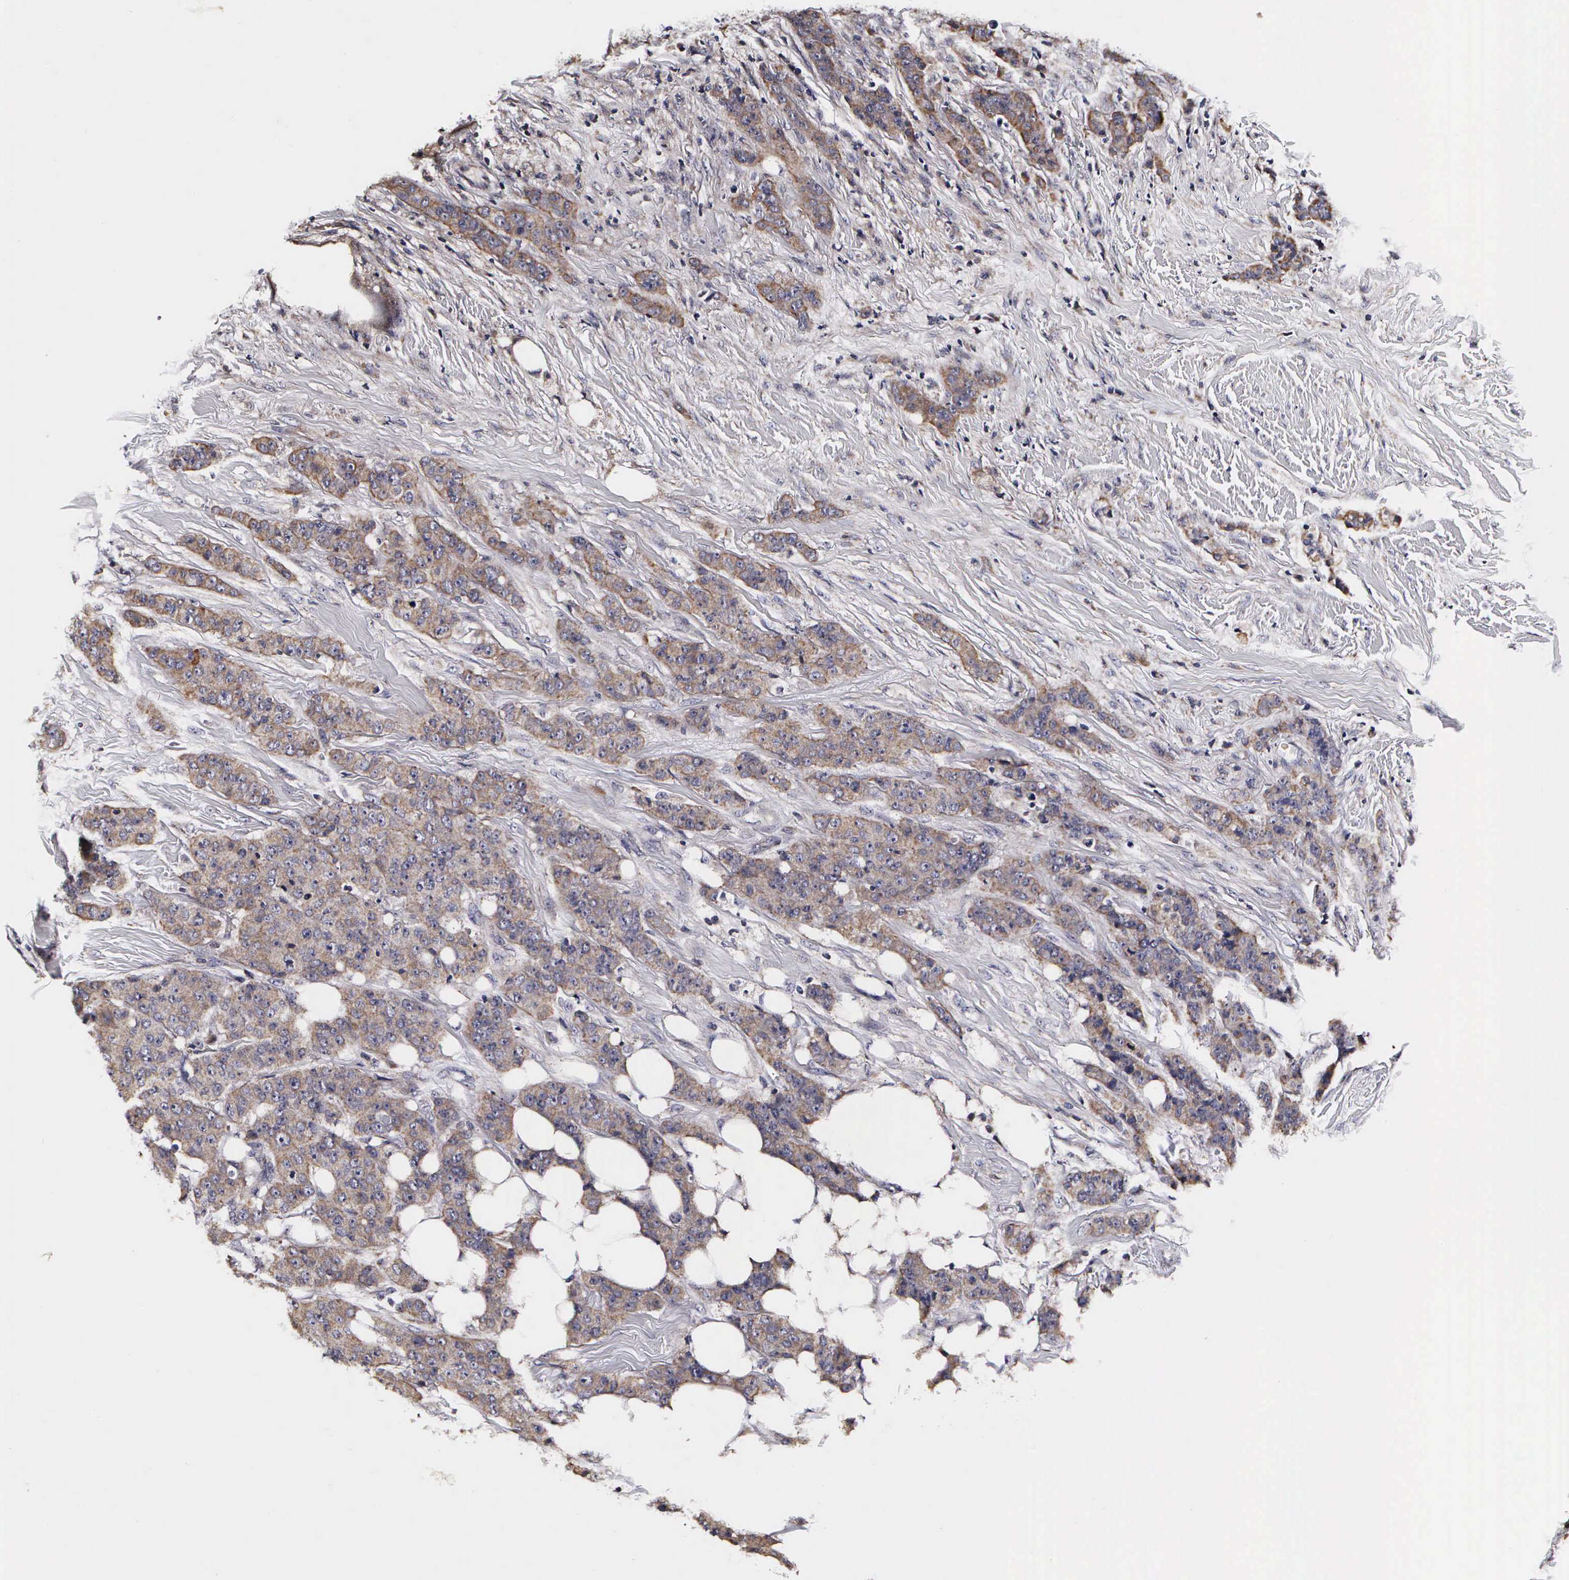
{"staining": {"intensity": "moderate", "quantity": ">75%", "location": "cytoplasmic/membranous"}, "tissue": "breast cancer", "cell_type": "Tumor cells", "image_type": "cancer", "snomed": [{"axis": "morphology", "description": "Duct carcinoma"}, {"axis": "topography", "description": "Breast"}], "caption": "This image exhibits breast infiltrating ductal carcinoma stained with IHC to label a protein in brown. The cytoplasmic/membranous of tumor cells show moderate positivity for the protein. Nuclei are counter-stained blue.", "gene": "PSMA3", "patient": {"sex": "female", "age": 40}}